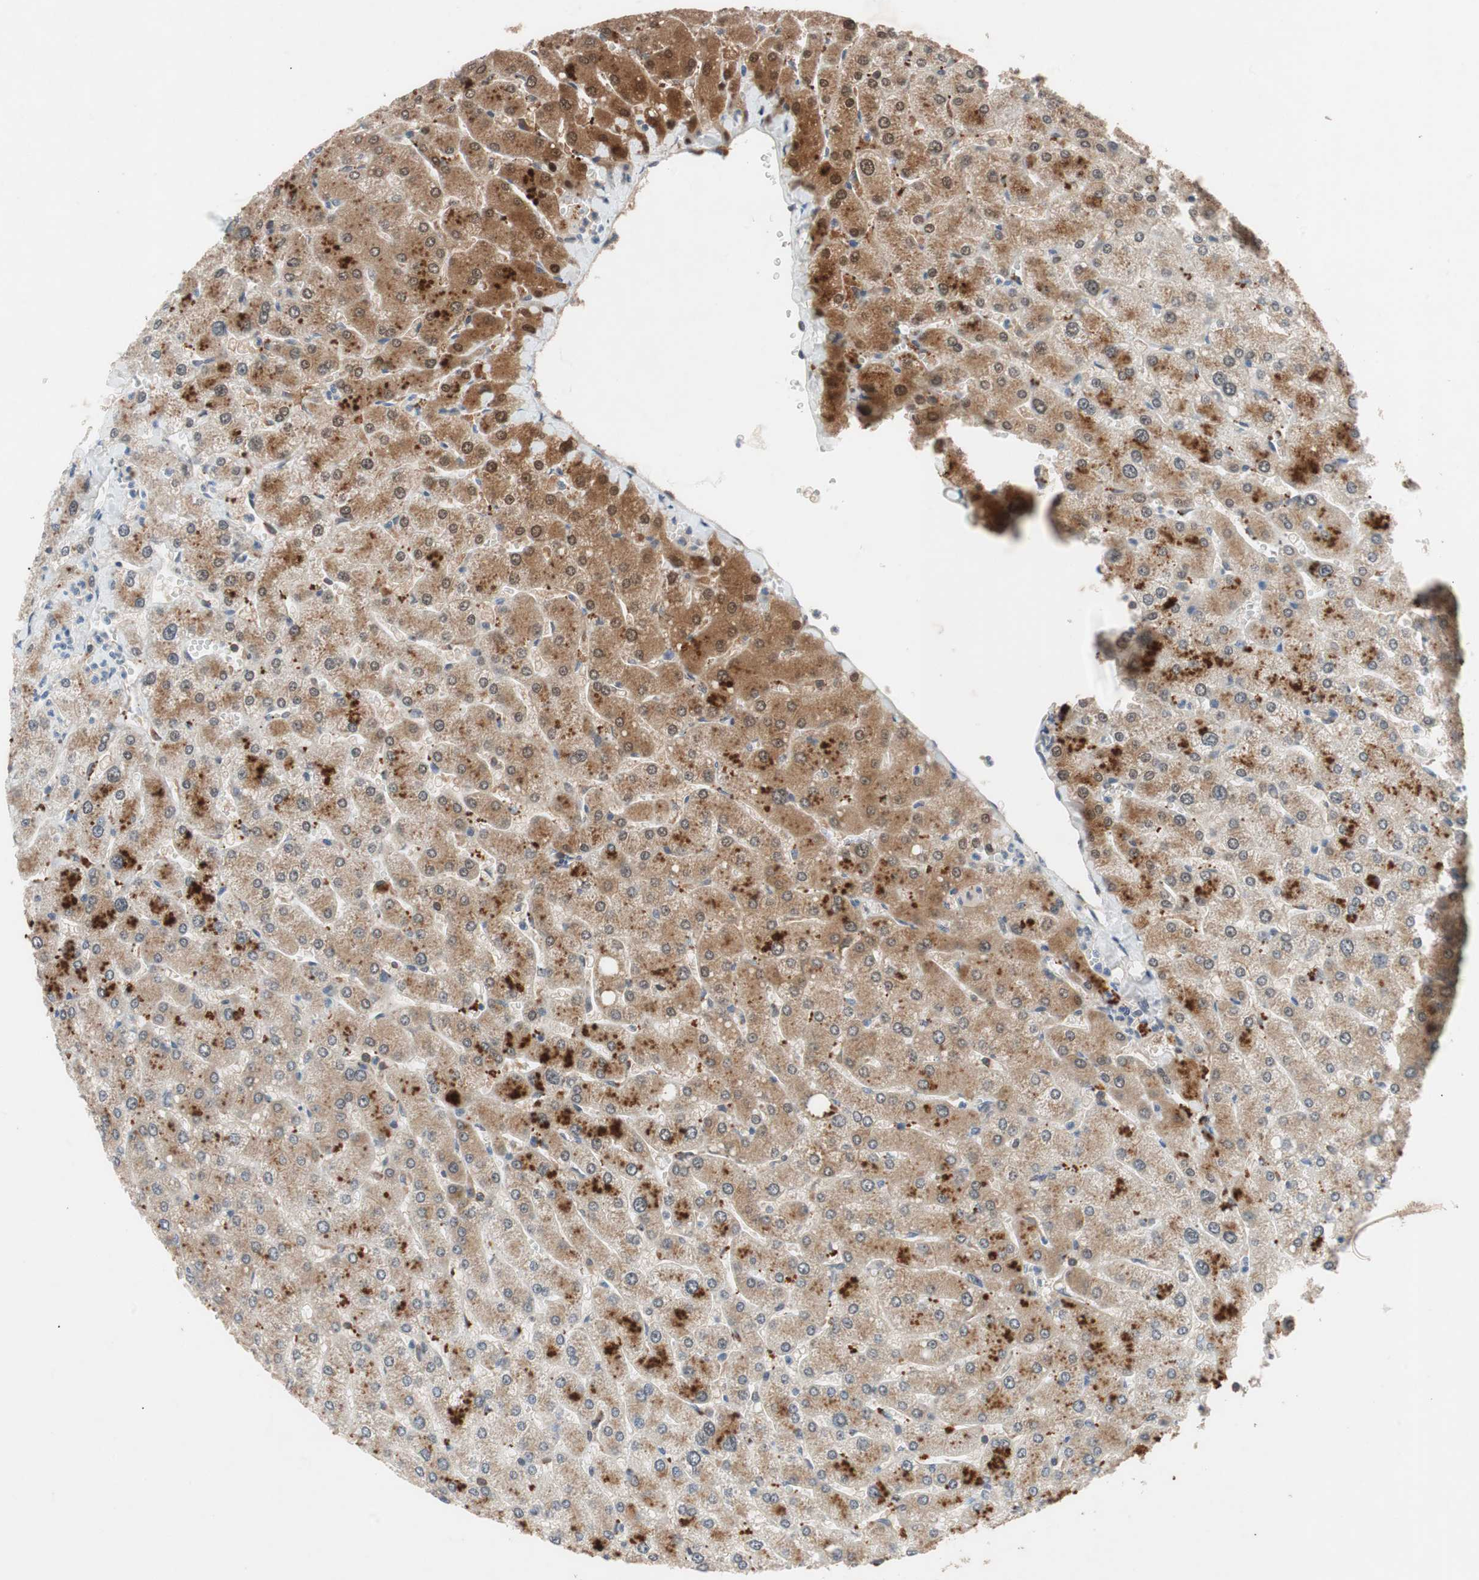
{"staining": {"intensity": "weak", "quantity": ">75%", "location": "cytoplasmic/membranous"}, "tissue": "liver", "cell_type": "Cholangiocytes", "image_type": "normal", "snomed": [{"axis": "morphology", "description": "Normal tissue, NOS"}, {"axis": "topography", "description": "Liver"}], "caption": "A brown stain shows weak cytoplasmic/membranous positivity of a protein in cholangiocytes of unremarkable liver. (Brightfield microscopy of DAB IHC at high magnification).", "gene": "GALT", "patient": {"sex": "male", "age": 55}}